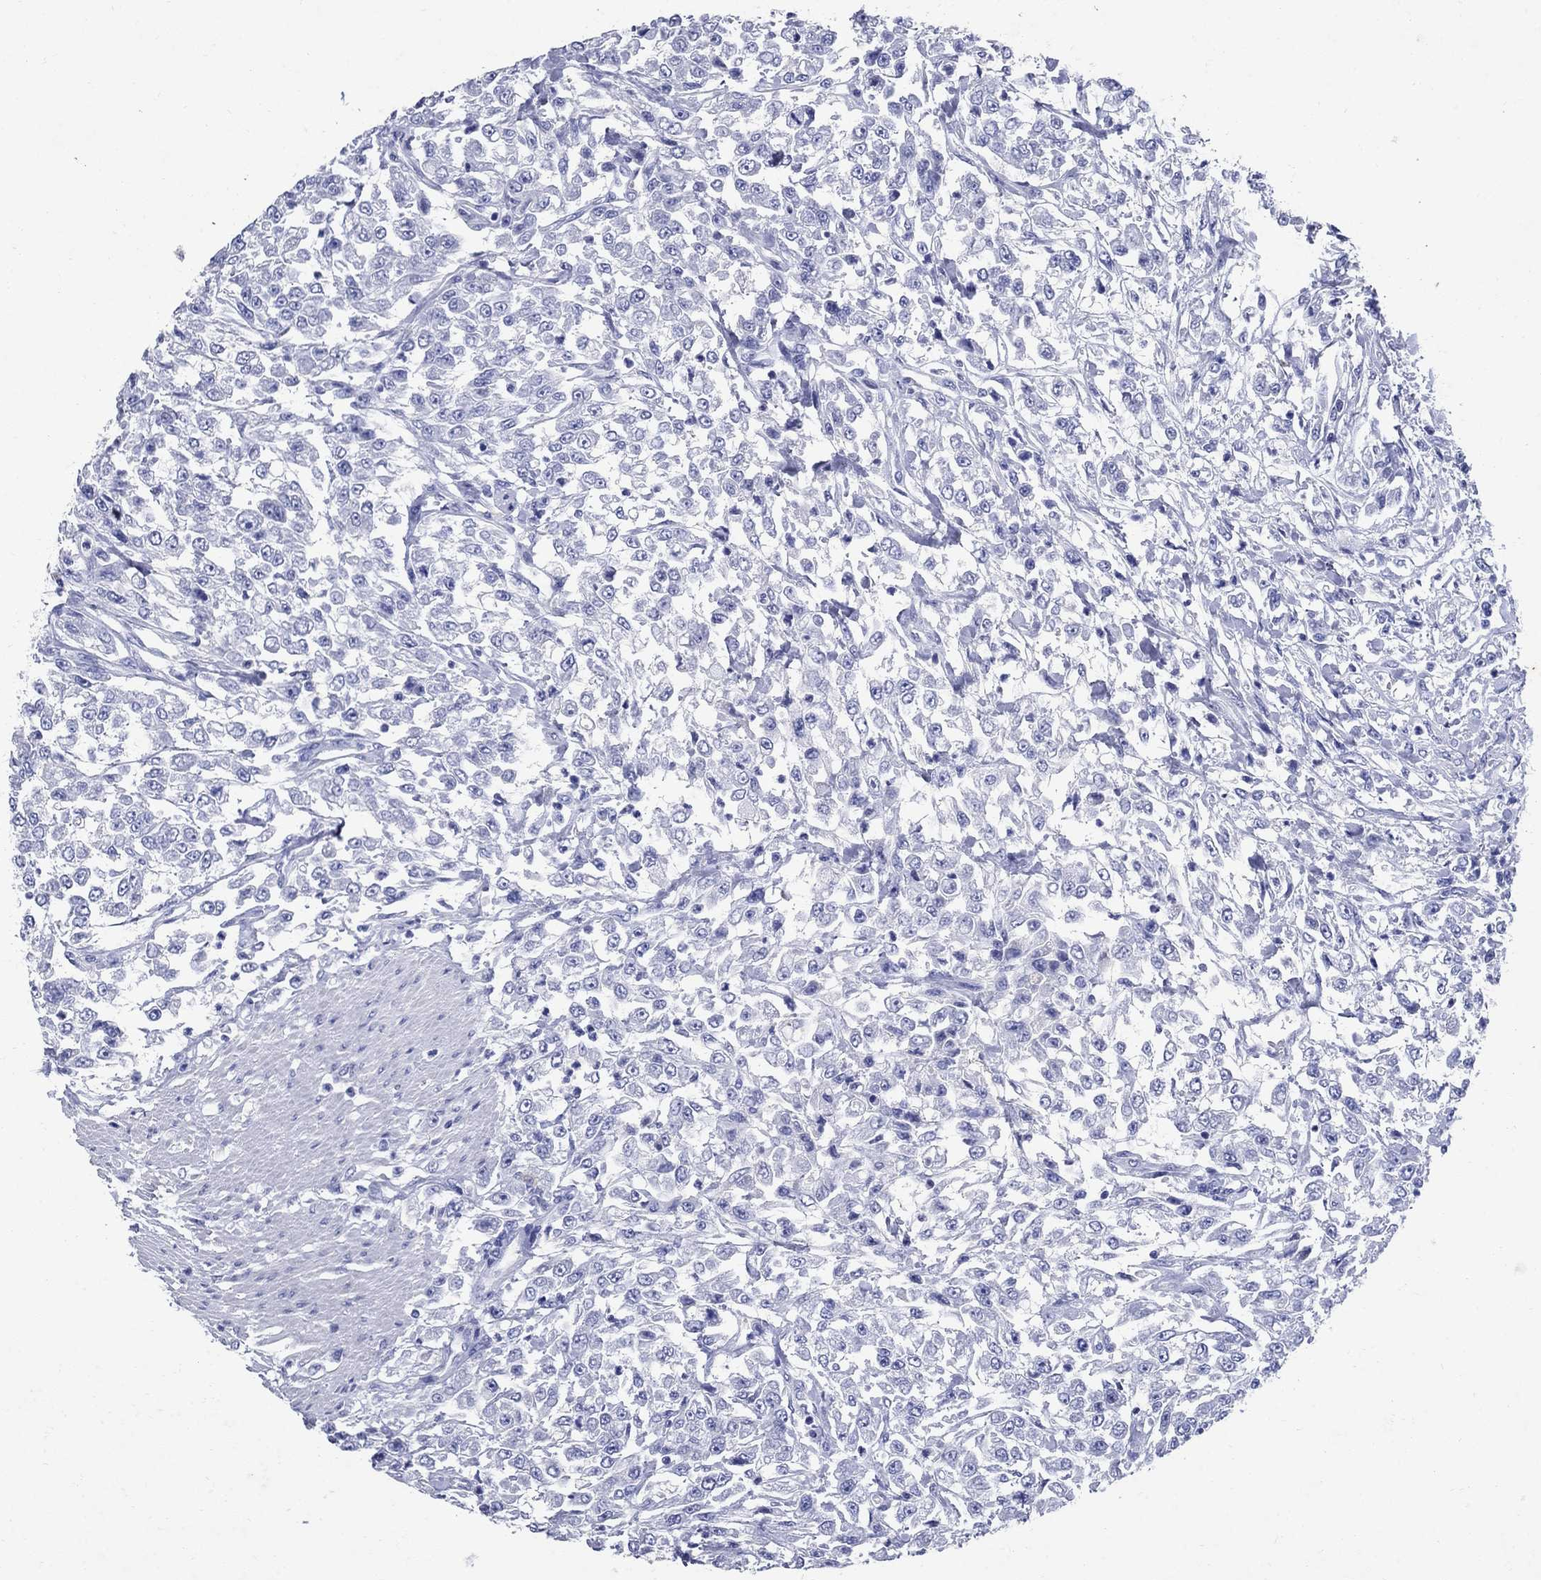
{"staining": {"intensity": "negative", "quantity": "none", "location": "none"}, "tissue": "urothelial cancer", "cell_type": "Tumor cells", "image_type": "cancer", "snomed": [{"axis": "morphology", "description": "Urothelial carcinoma, High grade"}, {"axis": "topography", "description": "Urinary bladder"}], "caption": "Immunohistochemical staining of human urothelial carcinoma (high-grade) displays no significant expression in tumor cells.", "gene": "CD1A", "patient": {"sex": "male", "age": 46}}